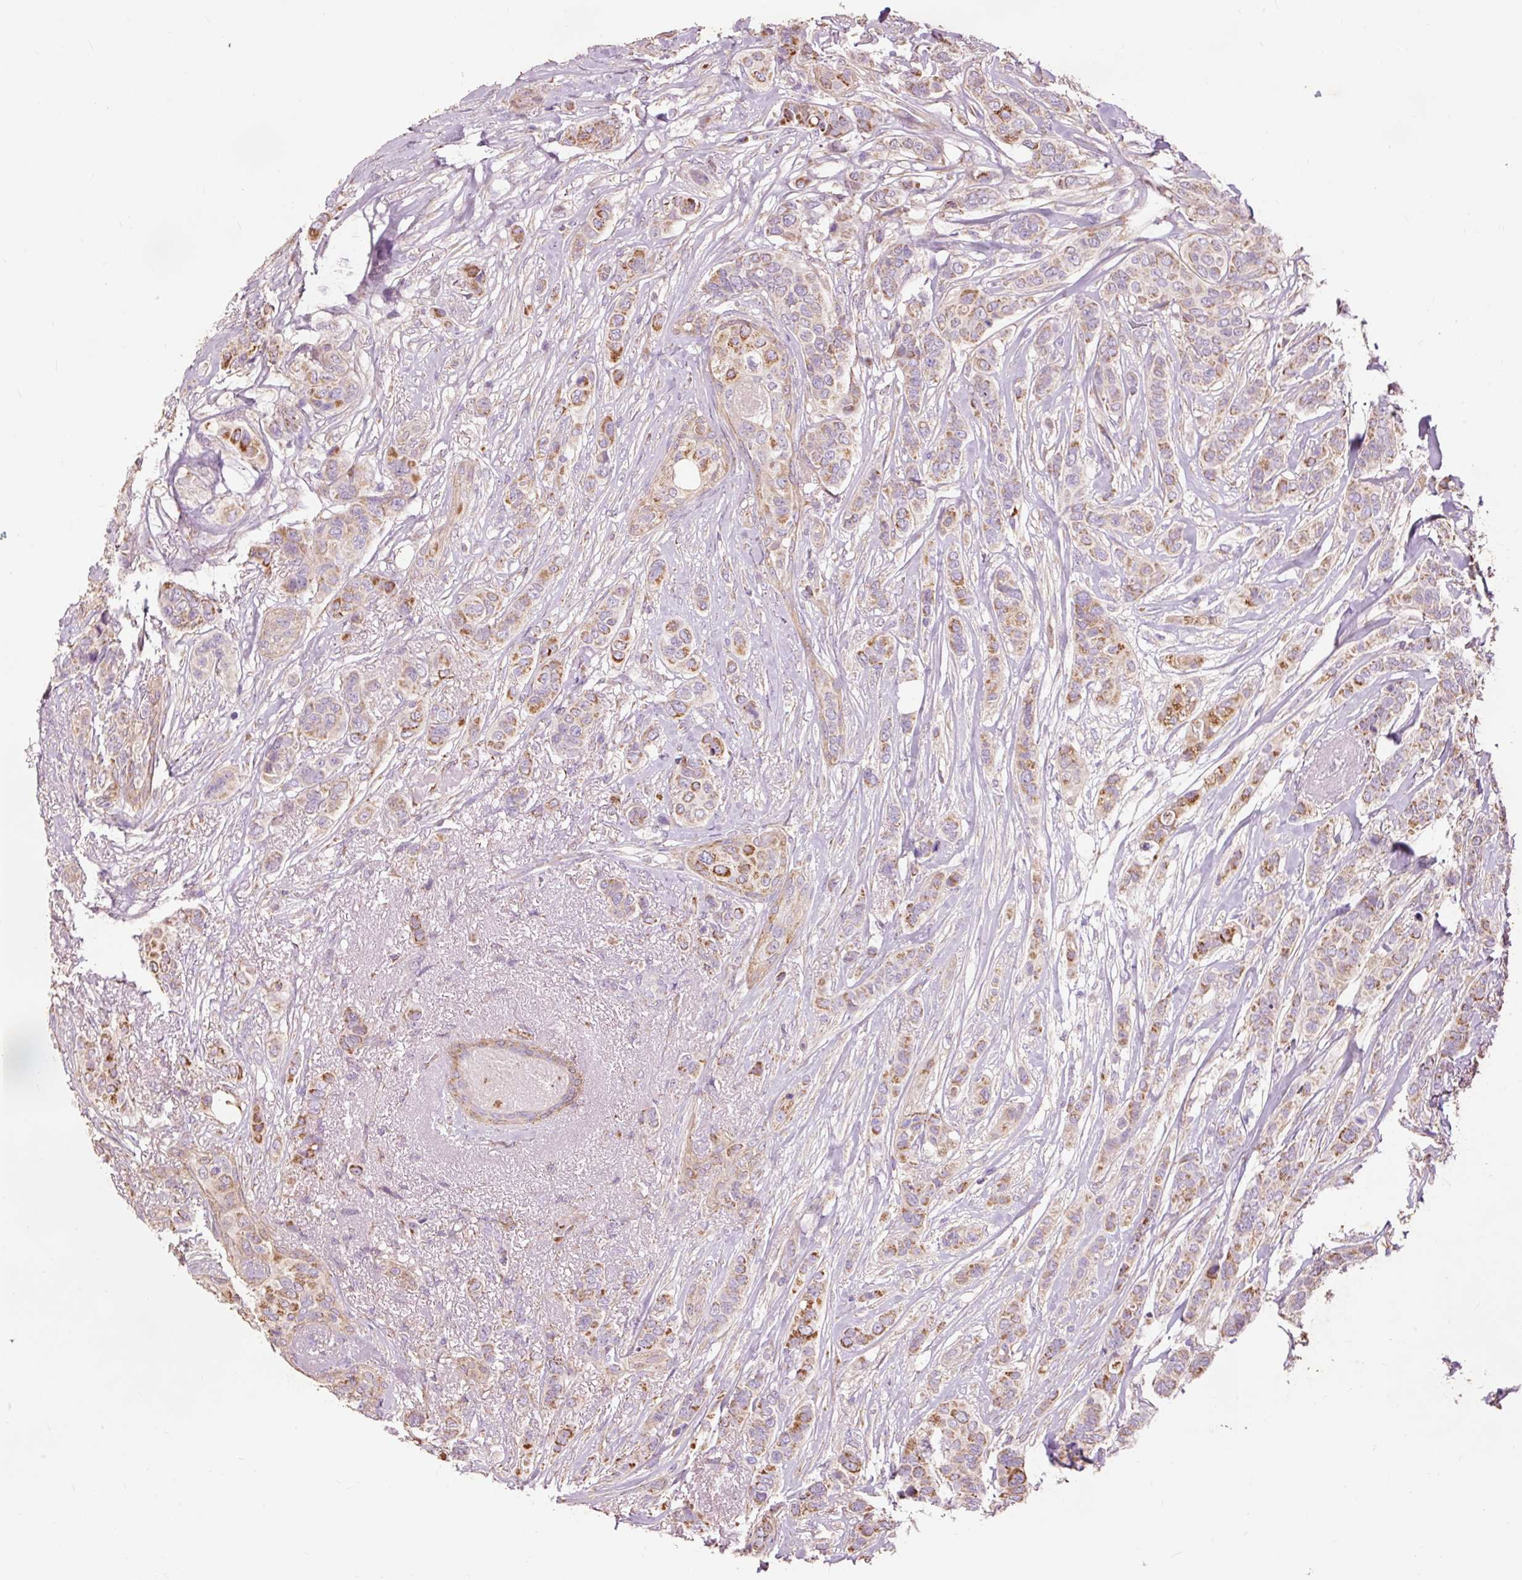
{"staining": {"intensity": "moderate", "quantity": ">75%", "location": "cytoplasmic/membranous"}, "tissue": "breast cancer", "cell_type": "Tumor cells", "image_type": "cancer", "snomed": [{"axis": "morphology", "description": "Lobular carcinoma"}, {"axis": "topography", "description": "Breast"}], "caption": "The photomicrograph exhibits staining of lobular carcinoma (breast), revealing moderate cytoplasmic/membranous protein positivity (brown color) within tumor cells.", "gene": "PRDX5", "patient": {"sex": "female", "age": 51}}